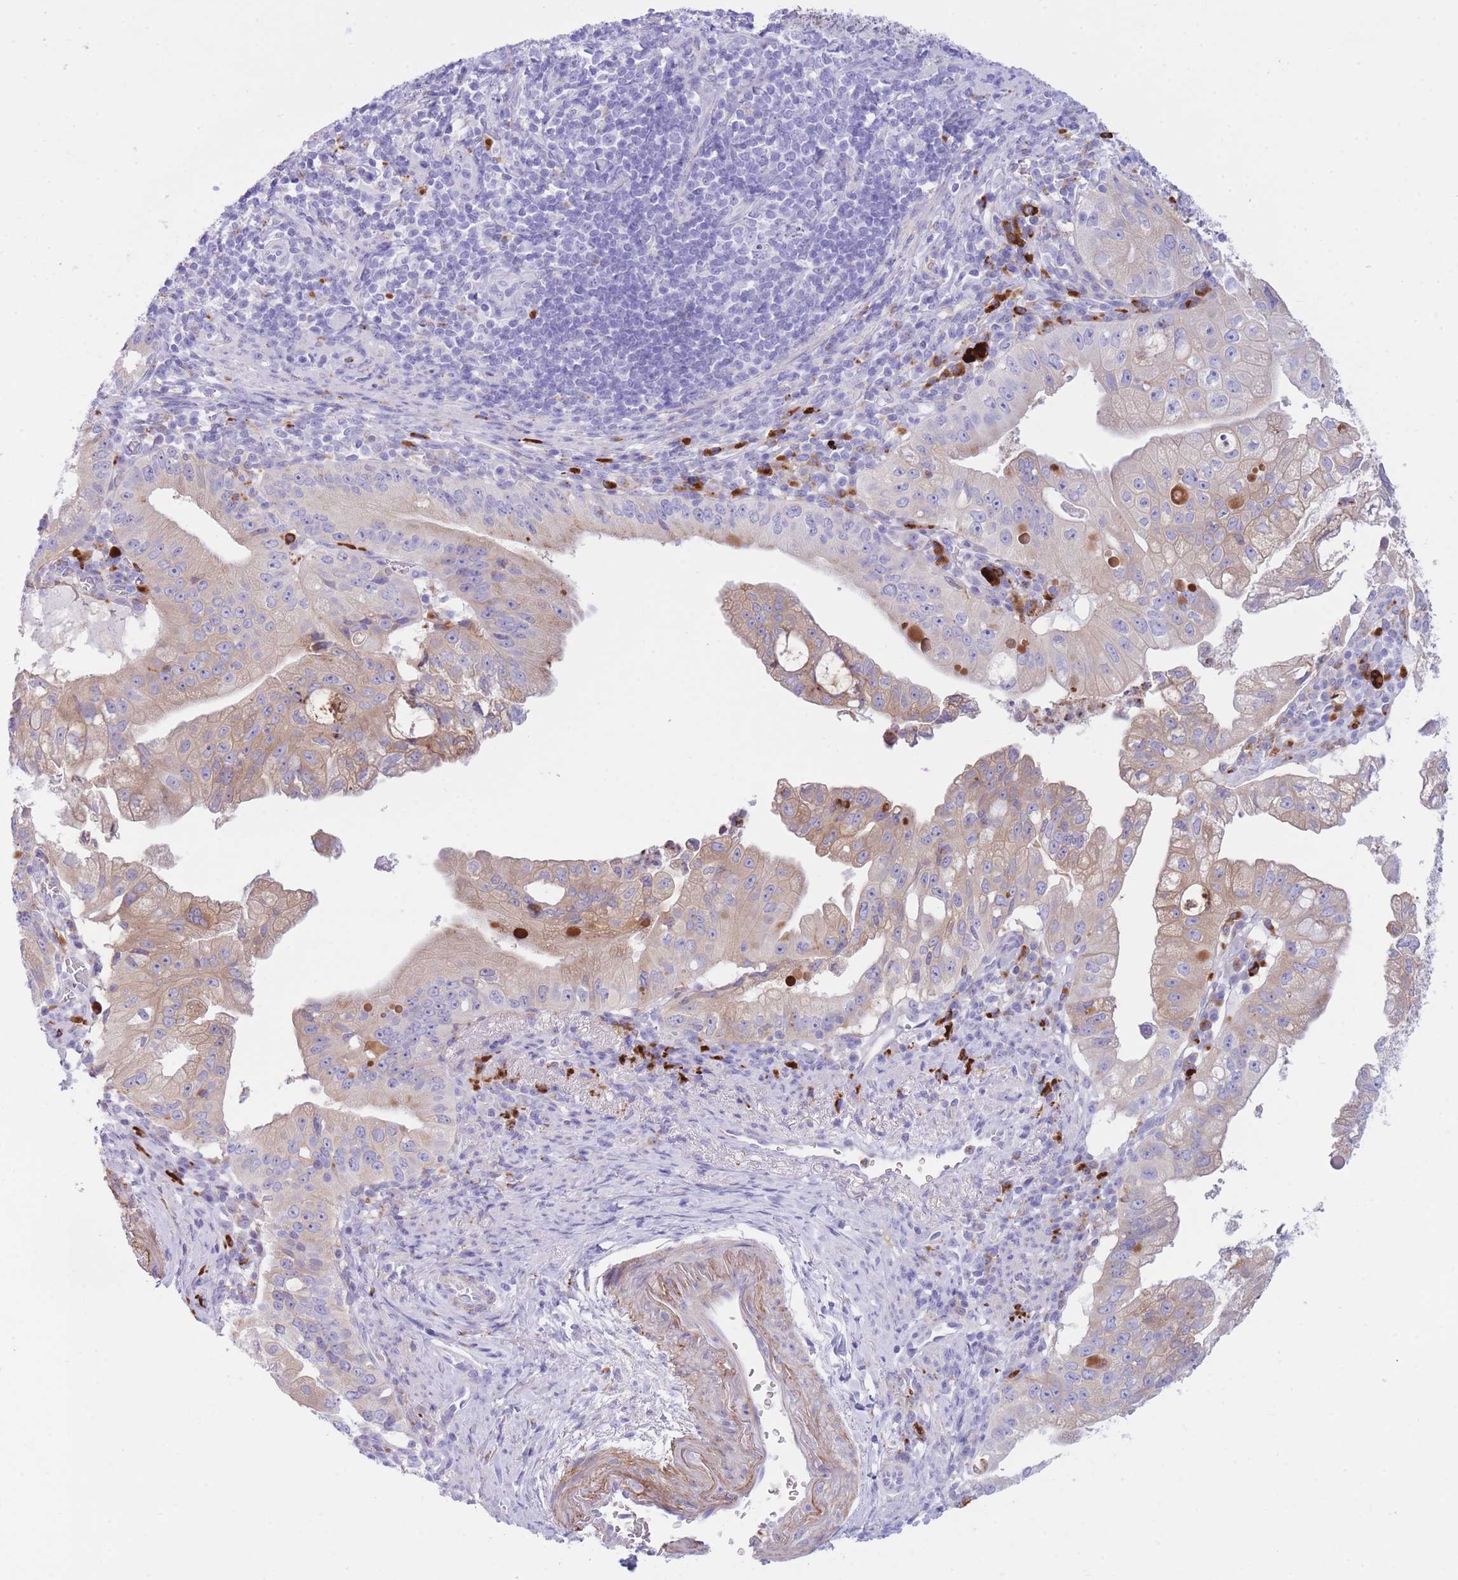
{"staining": {"intensity": "weak", "quantity": "25%-75%", "location": "cytoplasmic/membranous"}, "tissue": "pancreatic cancer", "cell_type": "Tumor cells", "image_type": "cancer", "snomed": [{"axis": "morphology", "description": "Adenocarcinoma, NOS"}, {"axis": "topography", "description": "Pancreas"}], "caption": "Immunohistochemical staining of human pancreatic cancer (adenocarcinoma) displays low levels of weak cytoplasmic/membranous protein staining in about 25%-75% of tumor cells.", "gene": "PLBD1", "patient": {"sex": "male", "age": 70}}